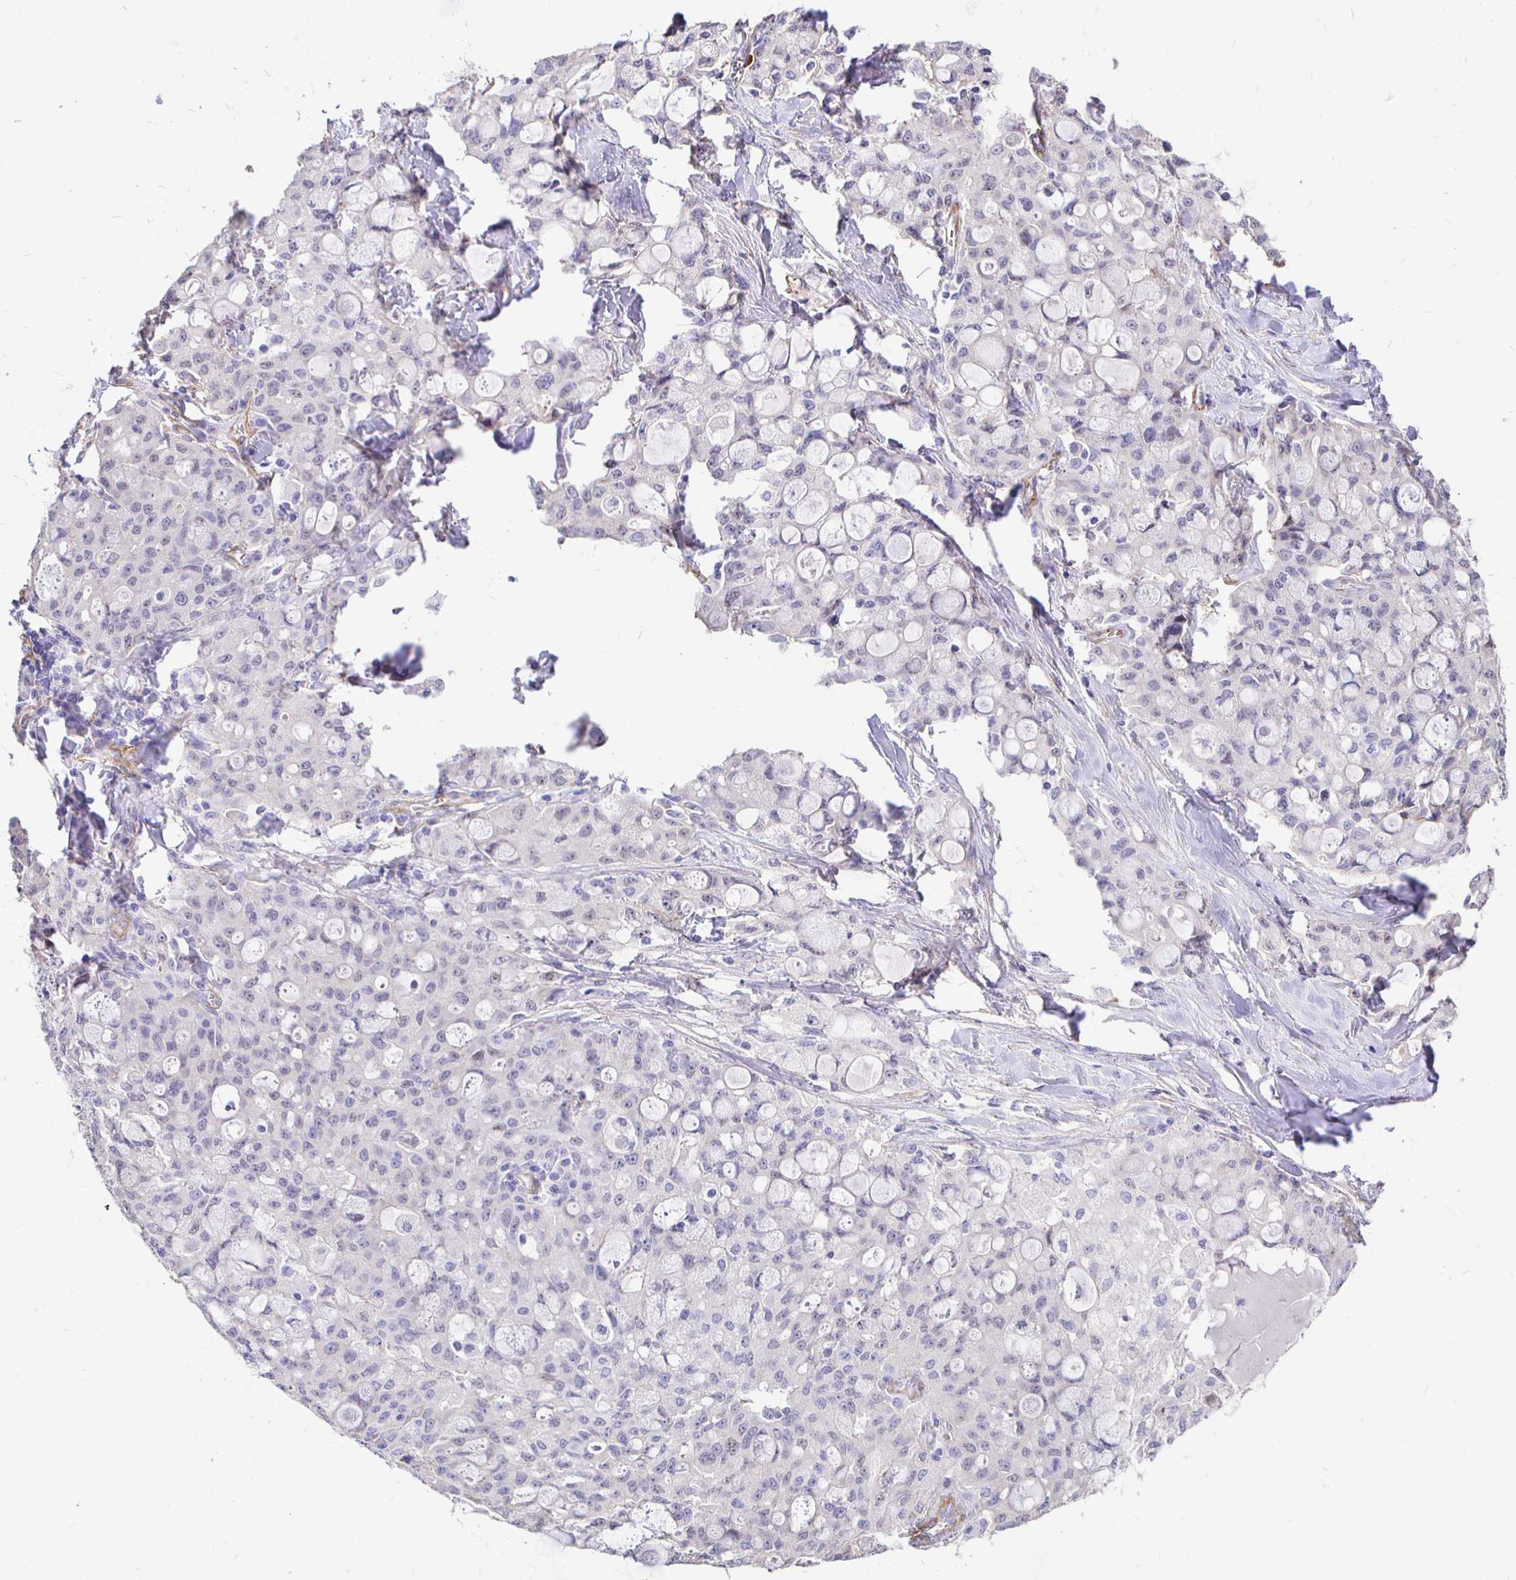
{"staining": {"intensity": "negative", "quantity": "none", "location": "none"}, "tissue": "lung cancer", "cell_type": "Tumor cells", "image_type": "cancer", "snomed": [{"axis": "morphology", "description": "Adenocarcinoma, NOS"}, {"axis": "topography", "description": "Lung"}], "caption": "Immunohistochemical staining of human lung cancer shows no significant staining in tumor cells.", "gene": "PALM2AKAP2", "patient": {"sex": "female", "age": 44}}